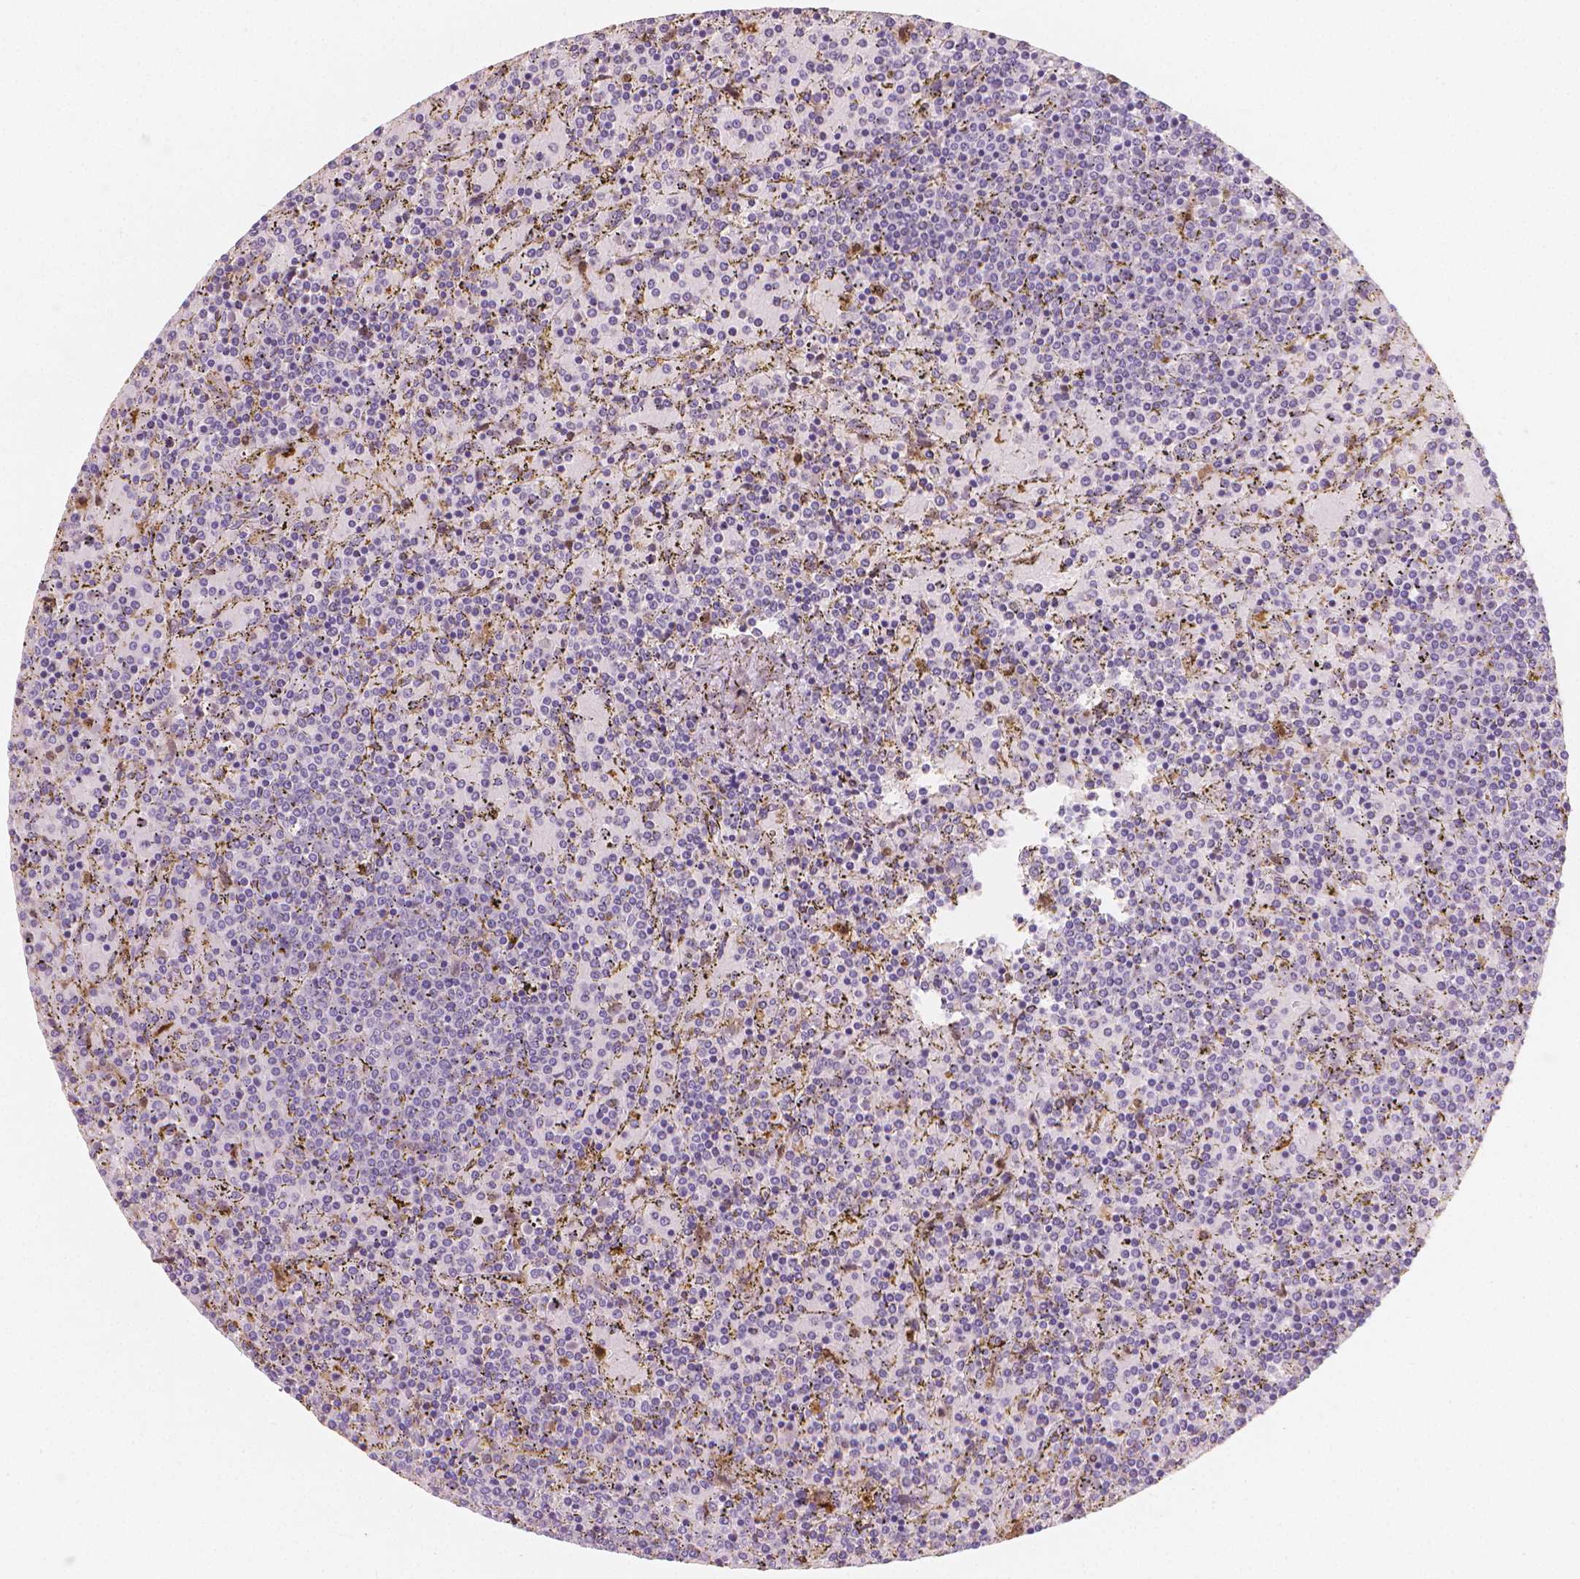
{"staining": {"intensity": "negative", "quantity": "none", "location": "none"}, "tissue": "lymphoma", "cell_type": "Tumor cells", "image_type": "cancer", "snomed": [{"axis": "morphology", "description": "Malignant lymphoma, non-Hodgkin's type, Low grade"}, {"axis": "topography", "description": "Spleen"}], "caption": "This is a histopathology image of immunohistochemistry staining of low-grade malignant lymphoma, non-Hodgkin's type, which shows no expression in tumor cells. (DAB (3,3'-diaminobenzidine) IHC visualized using brightfield microscopy, high magnification).", "gene": "TNFAIP2", "patient": {"sex": "female", "age": 77}}